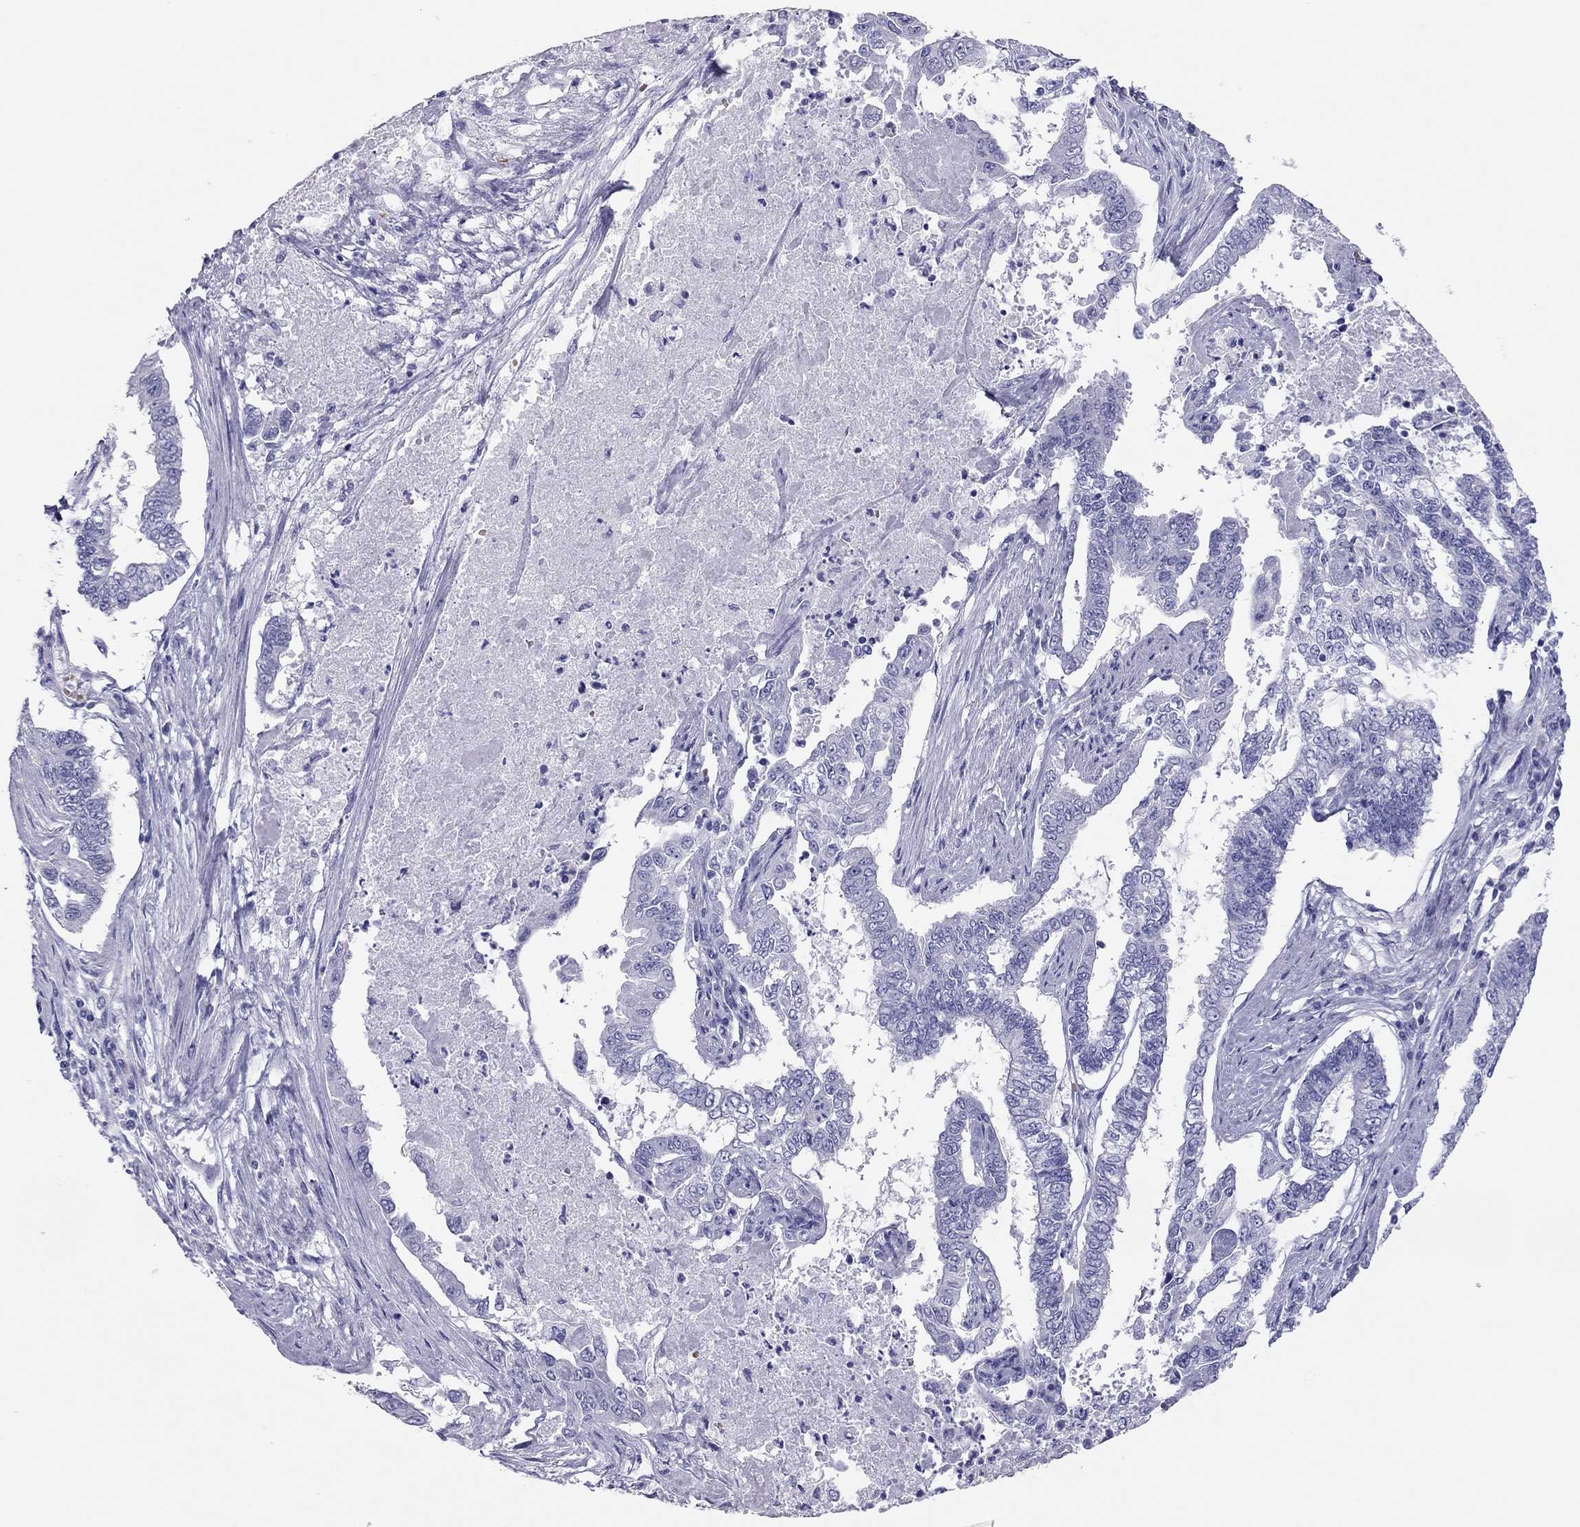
{"staining": {"intensity": "negative", "quantity": "none", "location": "none"}, "tissue": "endometrial cancer", "cell_type": "Tumor cells", "image_type": "cancer", "snomed": [{"axis": "morphology", "description": "Adenocarcinoma, NOS"}, {"axis": "topography", "description": "Uterus"}], "caption": "There is no significant positivity in tumor cells of endometrial adenocarcinoma.", "gene": "TSHB", "patient": {"sex": "female", "age": 59}}